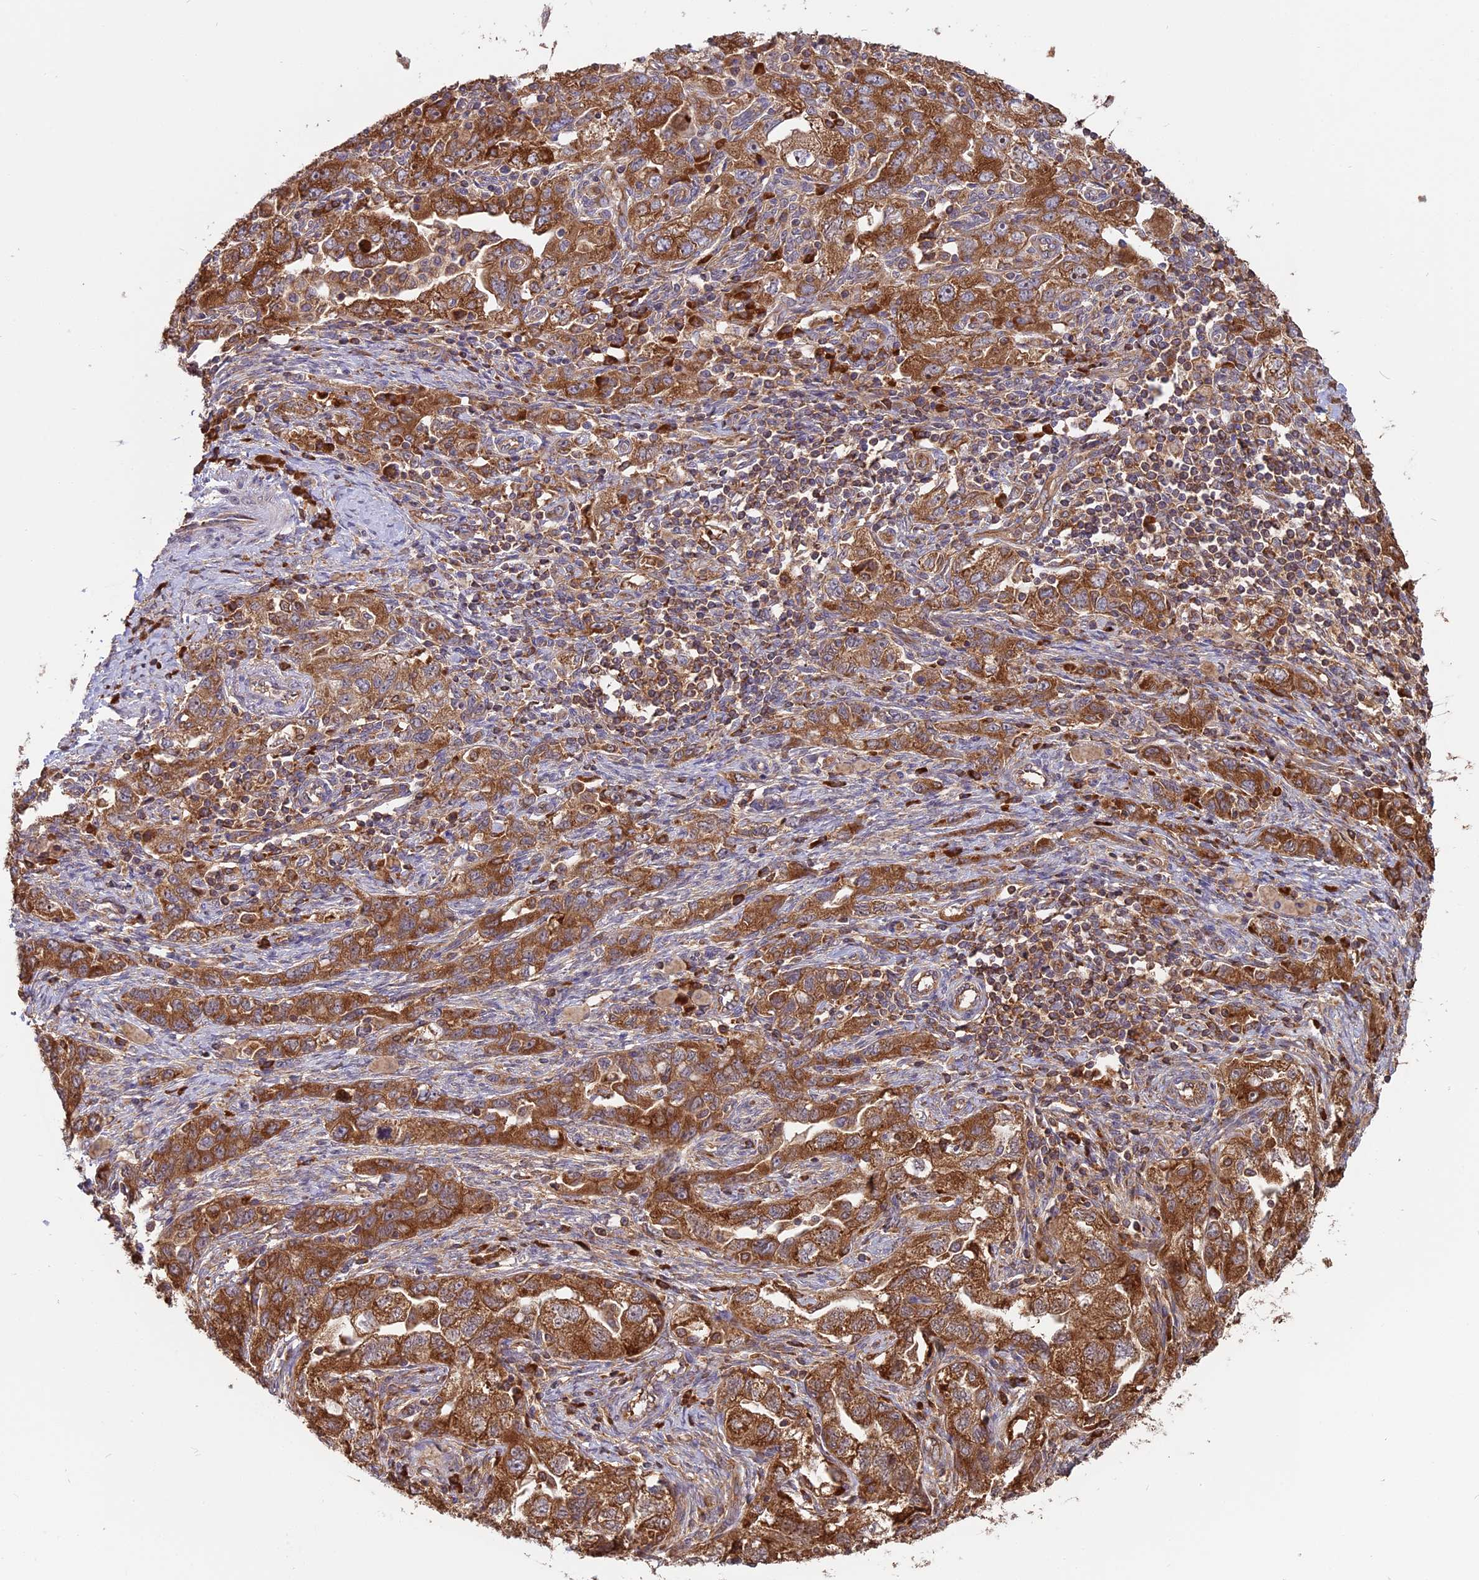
{"staining": {"intensity": "strong", "quantity": ">75%", "location": "cytoplasmic/membranous"}, "tissue": "ovarian cancer", "cell_type": "Tumor cells", "image_type": "cancer", "snomed": [{"axis": "morphology", "description": "Carcinoma, NOS"}, {"axis": "morphology", "description": "Cystadenocarcinoma, serous, NOS"}, {"axis": "topography", "description": "Ovary"}], "caption": "Immunohistochemistry (IHC) photomicrograph of neoplastic tissue: human serous cystadenocarcinoma (ovarian) stained using immunohistochemistry (IHC) exhibits high levels of strong protein expression localized specifically in the cytoplasmic/membranous of tumor cells, appearing as a cytoplasmic/membranous brown color.", "gene": "RPL26", "patient": {"sex": "female", "age": 69}}